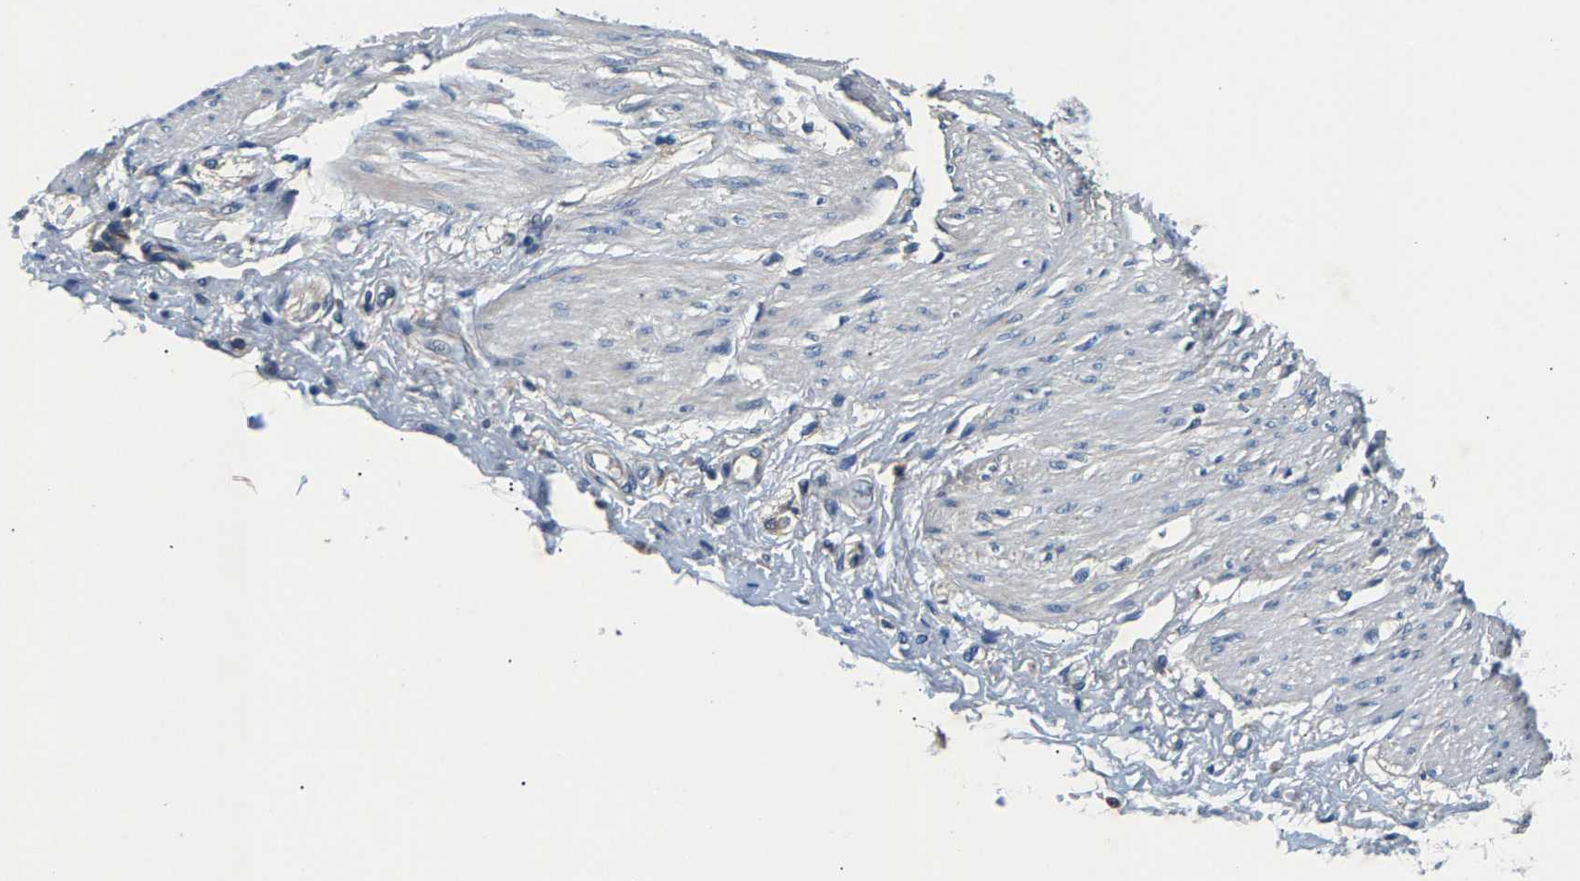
{"staining": {"intensity": "negative", "quantity": "none", "location": "none"}, "tissue": "adipose tissue", "cell_type": "Adipocytes", "image_type": "normal", "snomed": [{"axis": "morphology", "description": "Normal tissue, NOS"}, {"axis": "morphology", "description": "Adenocarcinoma, NOS"}, {"axis": "topography", "description": "Colon"}, {"axis": "topography", "description": "Peripheral nerve tissue"}], "caption": "Immunohistochemistry image of normal human adipose tissue stained for a protein (brown), which displays no positivity in adipocytes. The staining was performed using DAB (3,3'-diaminobenzidine) to visualize the protein expression in brown, while the nuclei were stained in blue with hematoxylin (Magnification: 20x).", "gene": "NT5C", "patient": {"sex": "male", "age": 14}}